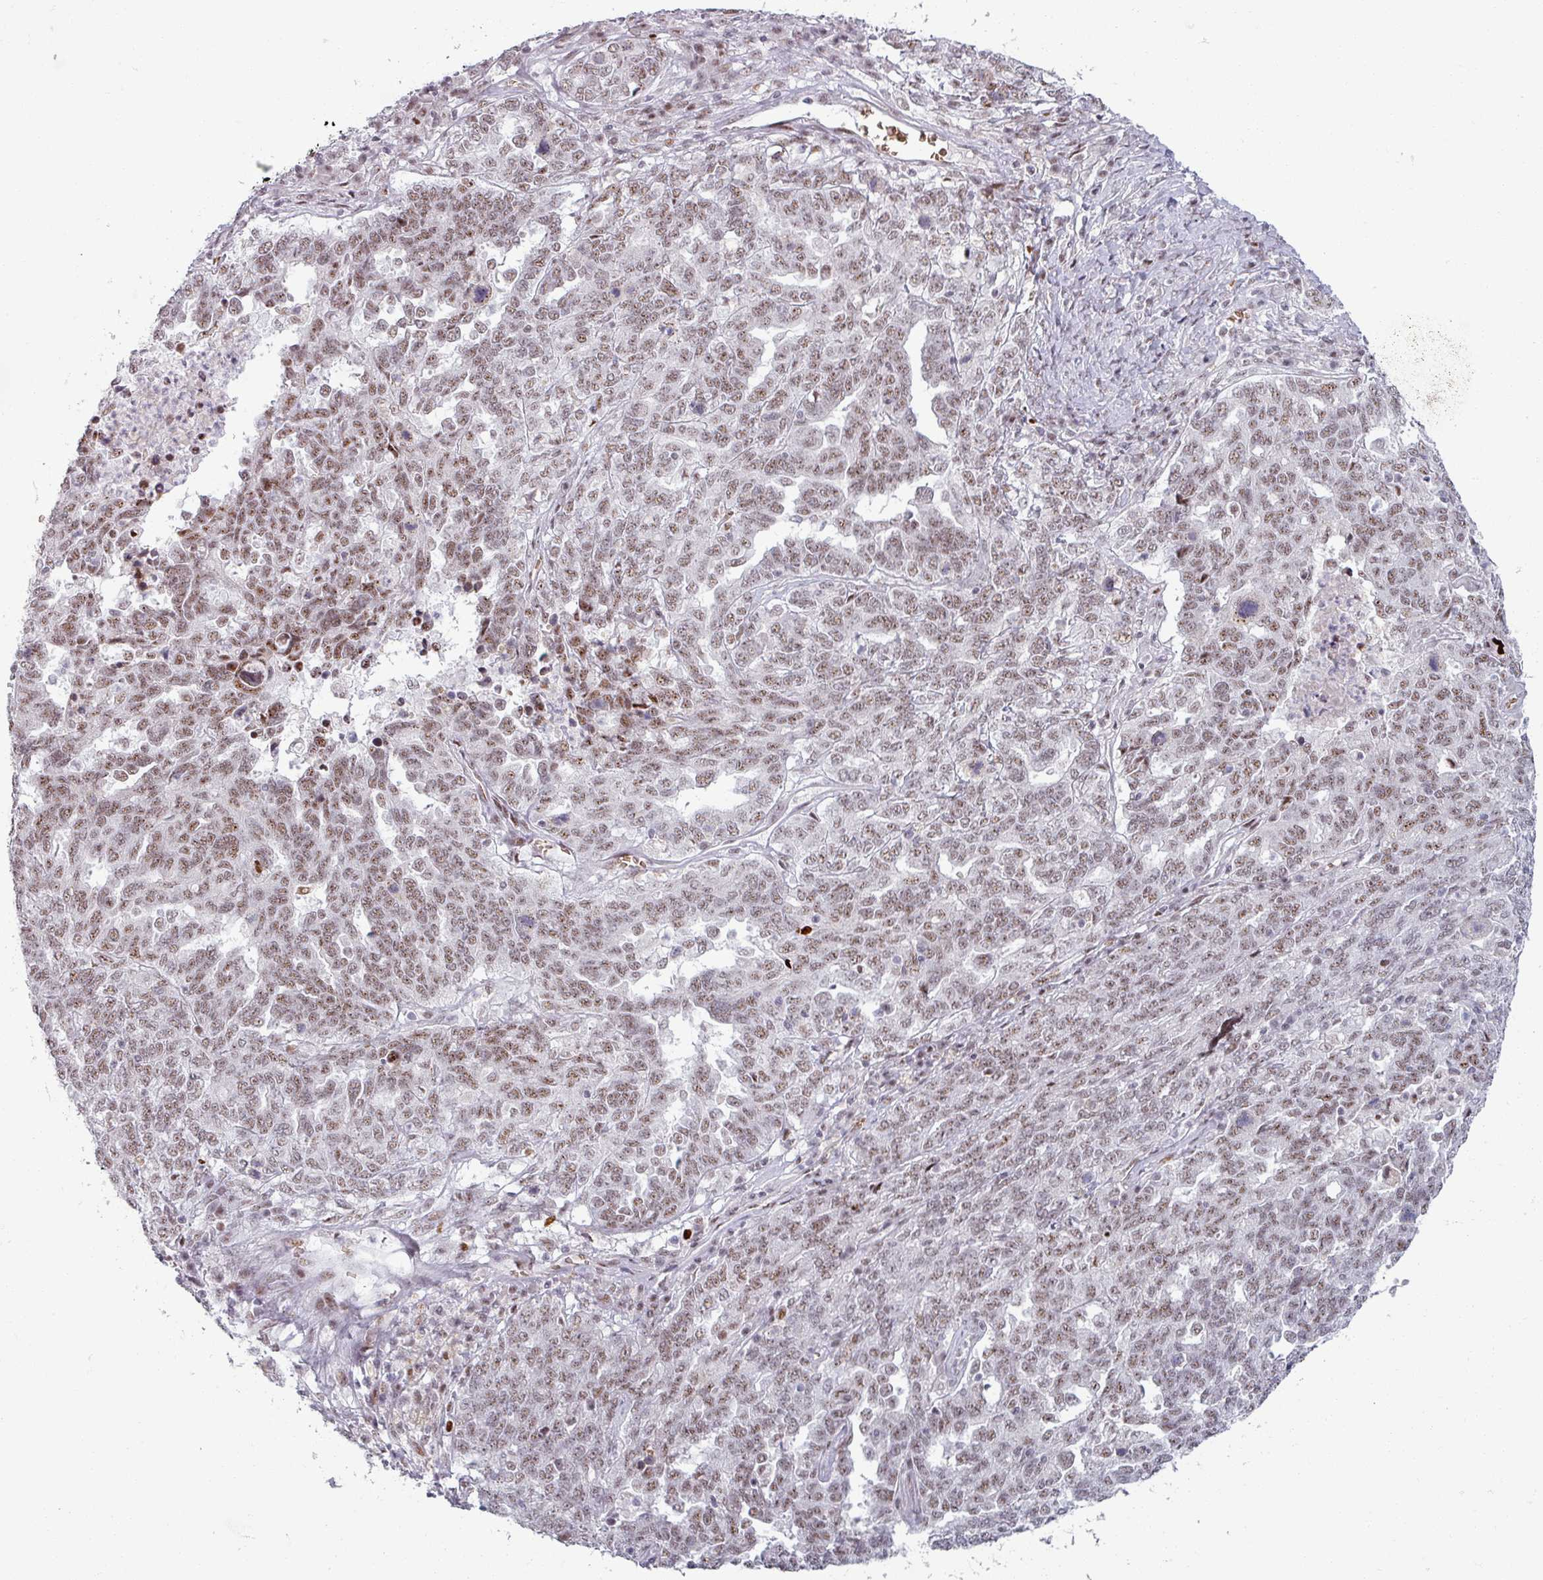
{"staining": {"intensity": "moderate", "quantity": ">75%", "location": "nuclear"}, "tissue": "ovarian cancer", "cell_type": "Tumor cells", "image_type": "cancer", "snomed": [{"axis": "morphology", "description": "Carcinoma, endometroid"}, {"axis": "topography", "description": "Ovary"}], "caption": "Endometroid carcinoma (ovarian) stained with DAB (3,3'-diaminobenzidine) IHC exhibits medium levels of moderate nuclear expression in approximately >75% of tumor cells.", "gene": "NCOR1", "patient": {"sex": "female", "age": 62}}